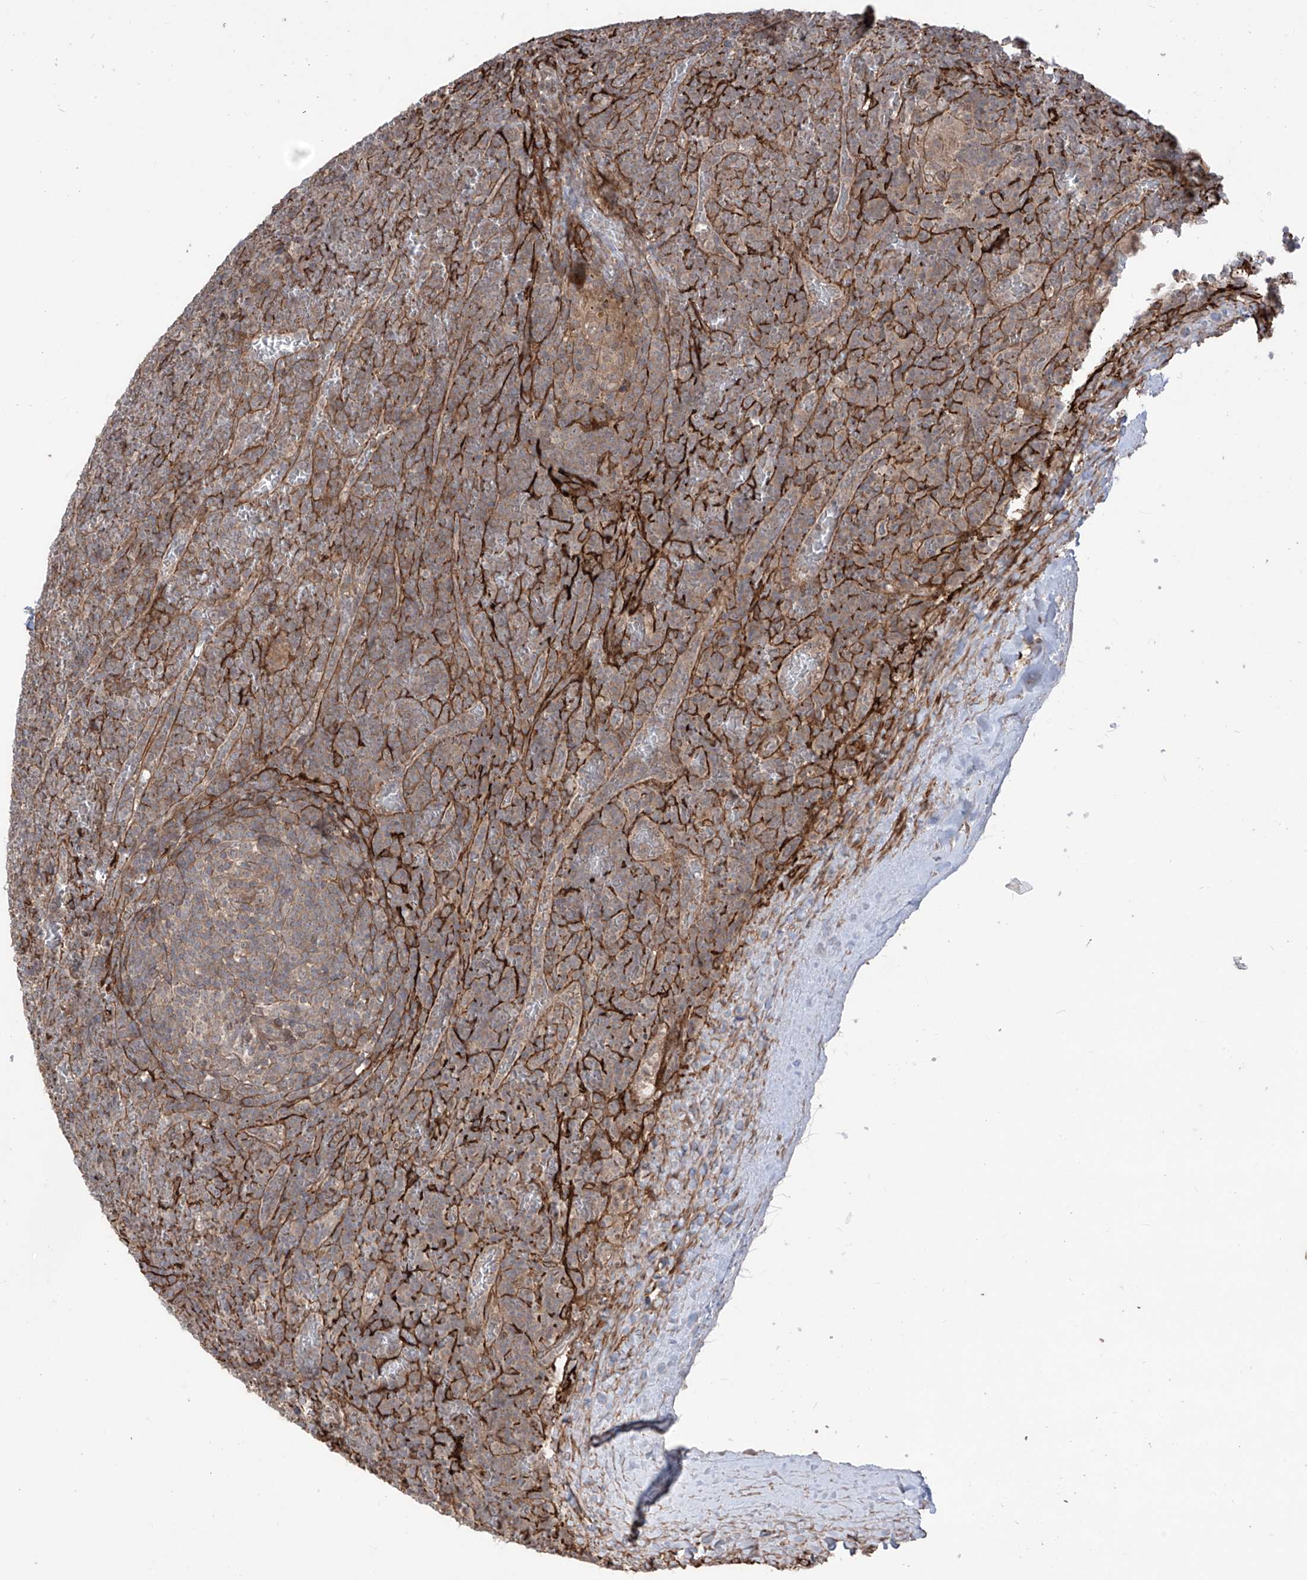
{"staining": {"intensity": "moderate", "quantity": ">75%", "location": "cytoplasmic/membranous"}, "tissue": "lymphoma", "cell_type": "Tumor cells", "image_type": "cancer", "snomed": [{"axis": "morphology", "description": "Malignant lymphoma, non-Hodgkin's type, Low grade"}, {"axis": "topography", "description": "Spleen"}], "caption": "Tumor cells show medium levels of moderate cytoplasmic/membranous expression in approximately >75% of cells in malignant lymphoma, non-Hodgkin's type (low-grade).", "gene": "LRRC74A", "patient": {"sex": "female", "age": 19}}